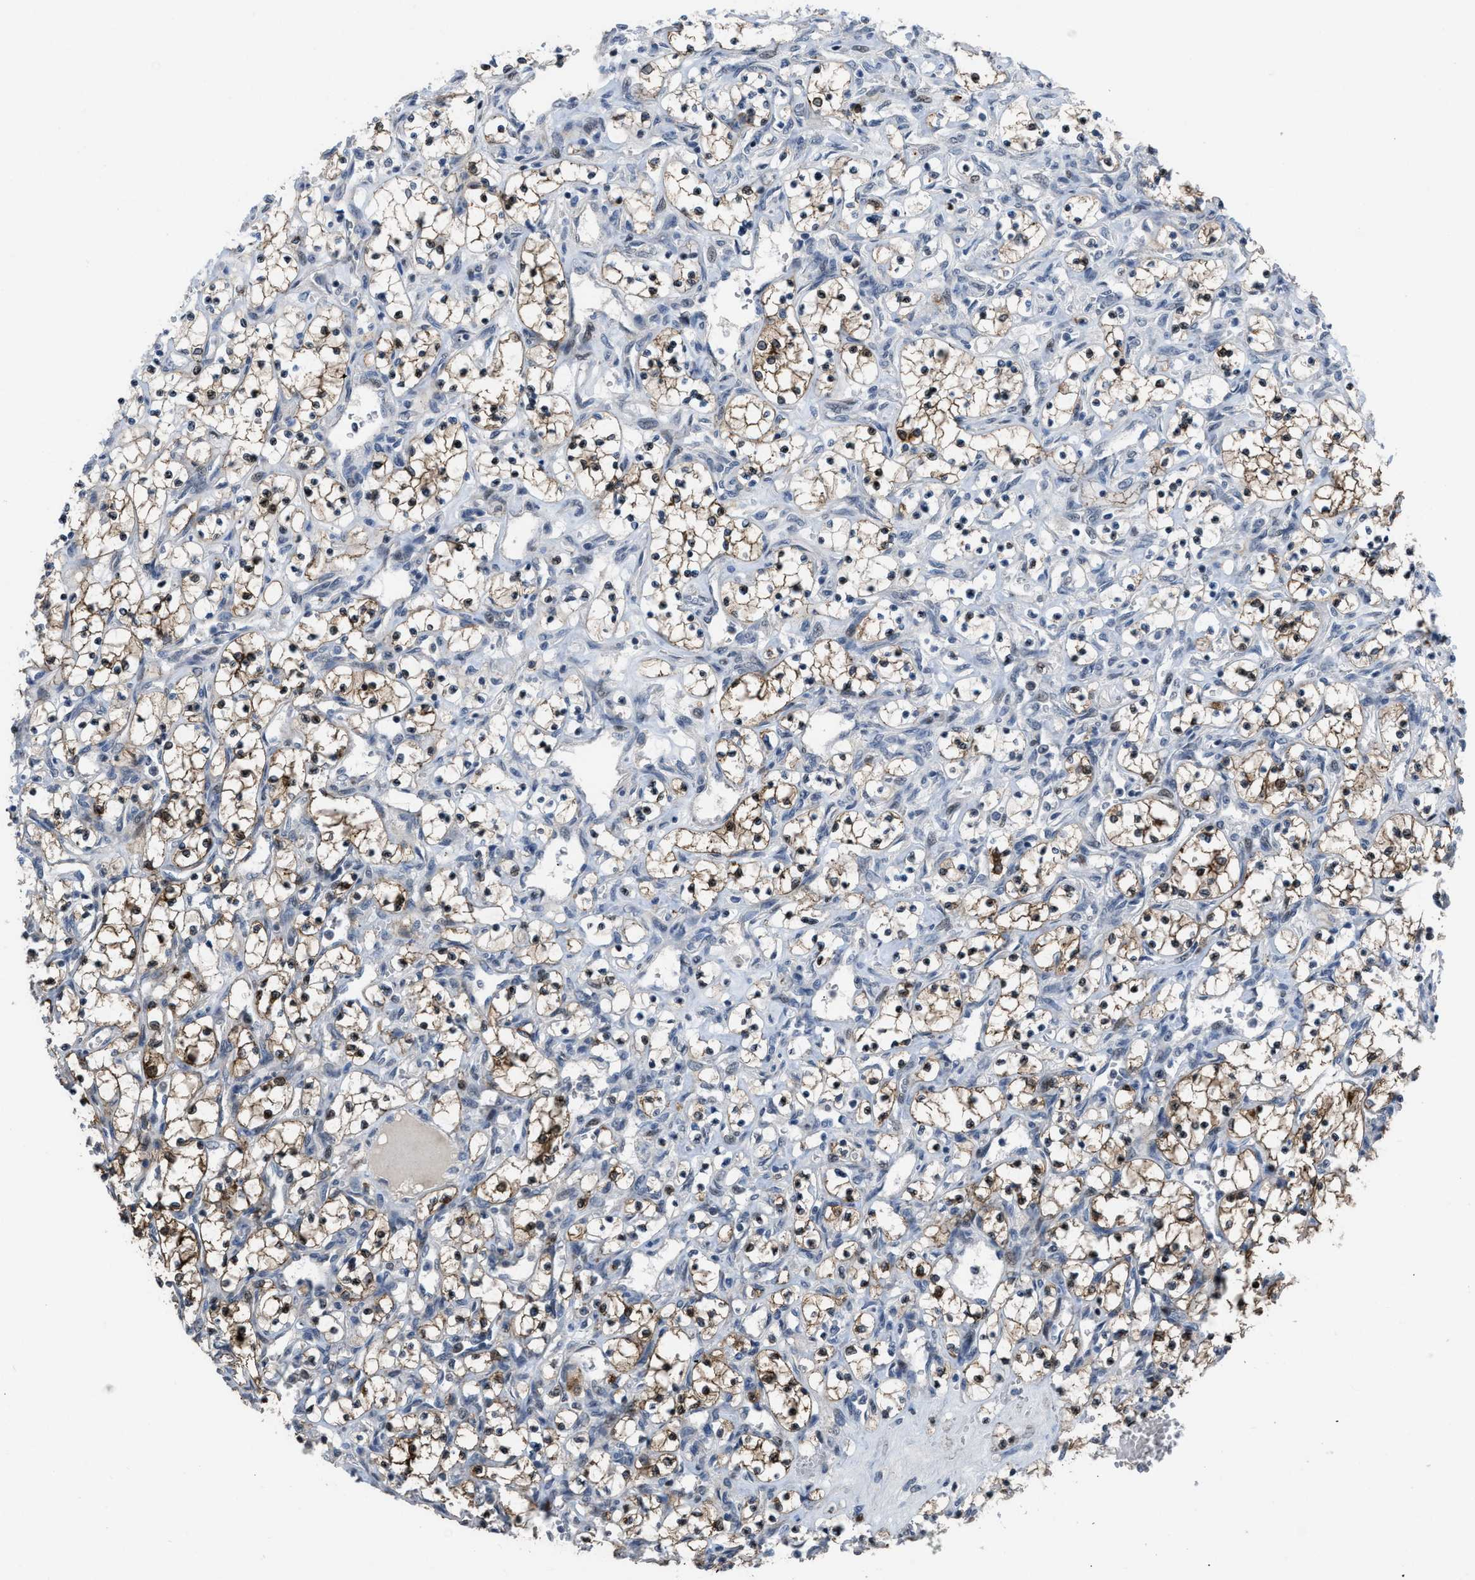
{"staining": {"intensity": "moderate", "quantity": ">75%", "location": "cytoplasmic/membranous,nuclear"}, "tissue": "renal cancer", "cell_type": "Tumor cells", "image_type": "cancer", "snomed": [{"axis": "morphology", "description": "Adenocarcinoma, NOS"}, {"axis": "topography", "description": "Kidney"}], "caption": "The micrograph reveals a brown stain indicating the presence of a protein in the cytoplasmic/membranous and nuclear of tumor cells in renal adenocarcinoma. The staining was performed using DAB (3,3'-diaminobenzidine), with brown indicating positive protein expression. Nuclei are stained blue with hematoxylin.", "gene": "SETDB1", "patient": {"sex": "female", "age": 69}}